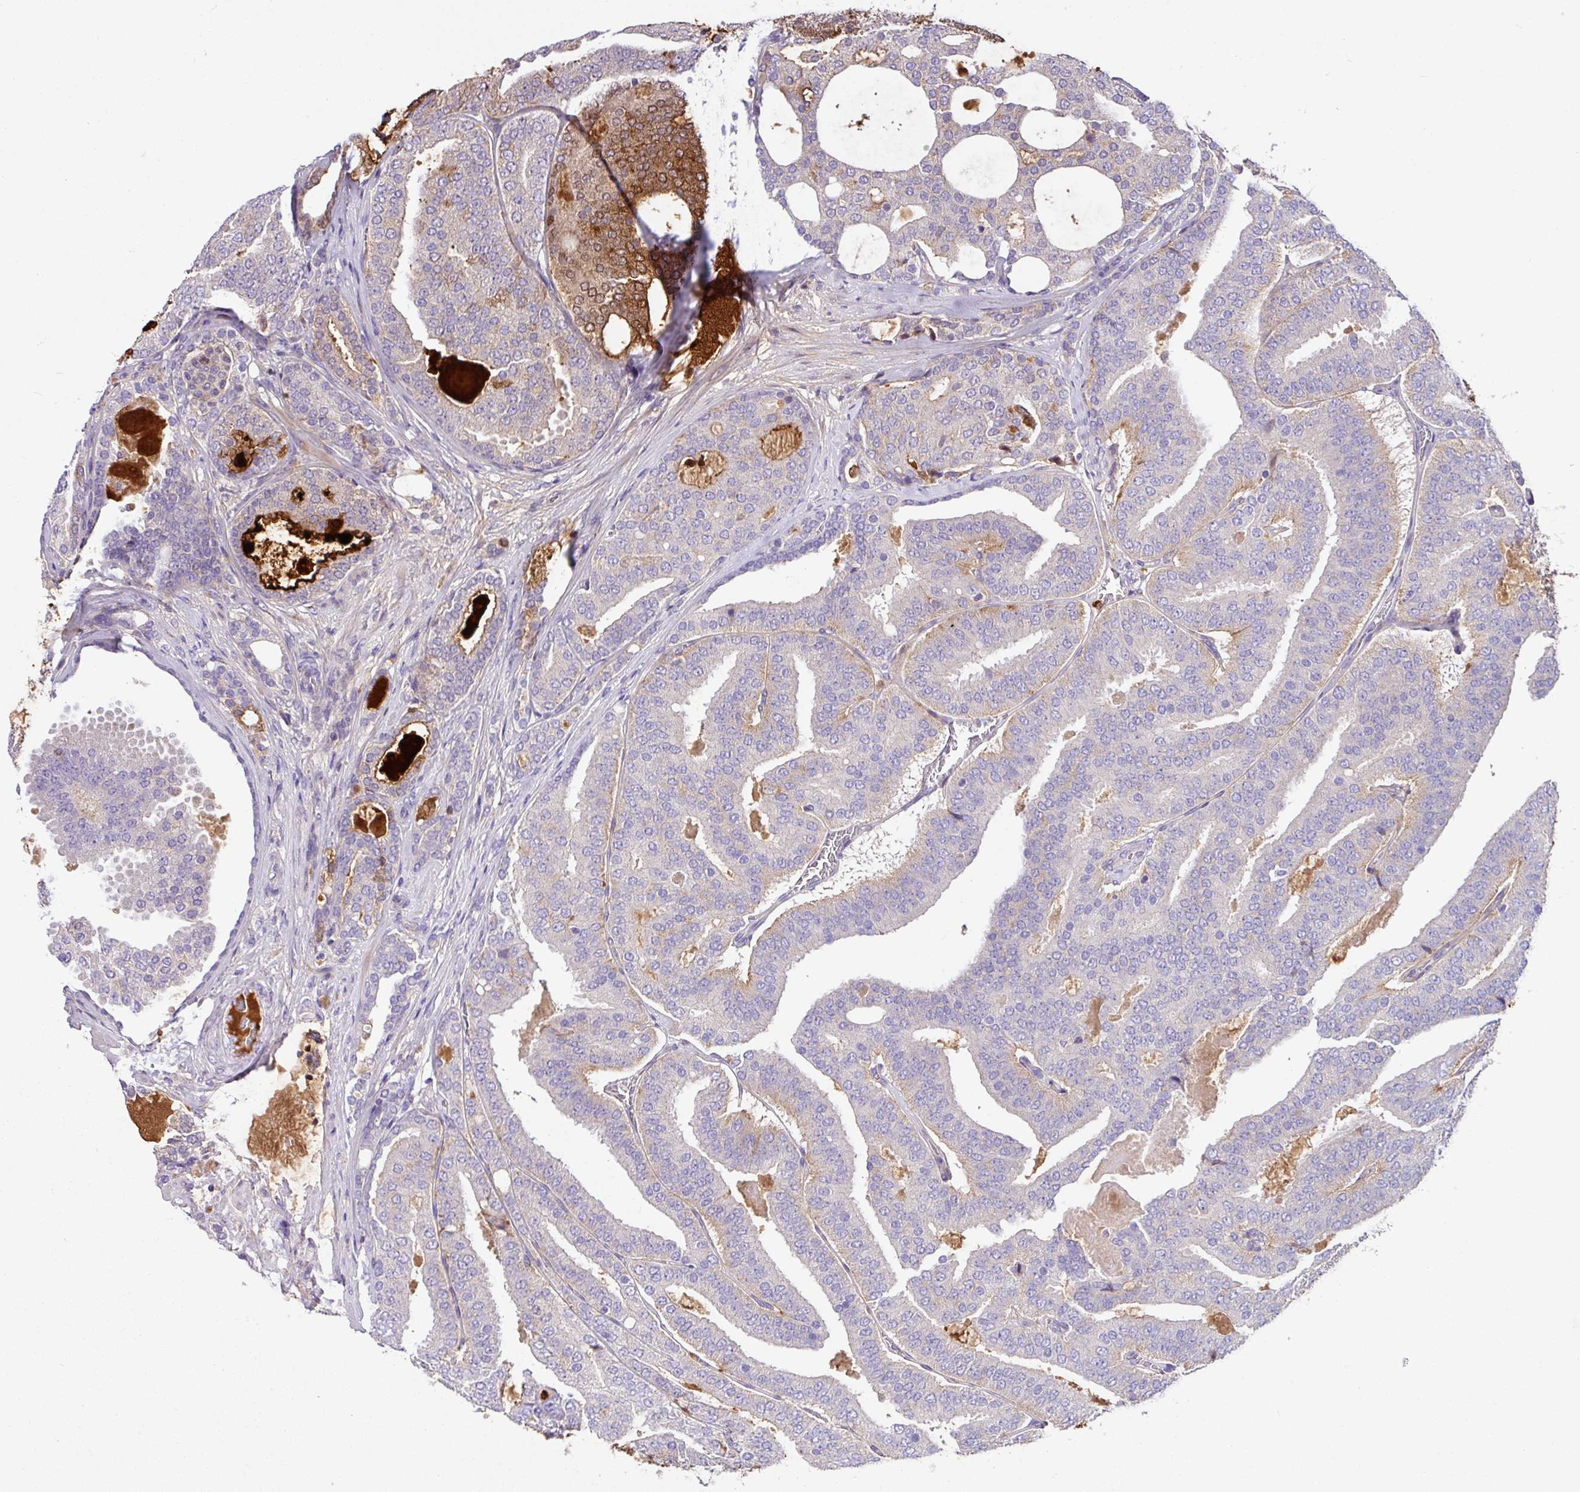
{"staining": {"intensity": "moderate", "quantity": "<25%", "location": "cytoplasmic/membranous"}, "tissue": "prostate cancer", "cell_type": "Tumor cells", "image_type": "cancer", "snomed": [{"axis": "morphology", "description": "Adenocarcinoma, High grade"}, {"axis": "topography", "description": "Prostate"}], "caption": "Tumor cells exhibit low levels of moderate cytoplasmic/membranous staining in approximately <25% of cells in prostate cancer (high-grade adenocarcinoma). The protein of interest is stained brown, and the nuclei are stained in blue (DAB IHC with brightfield microscopy, high magnification).", "gene": "CRISP3", "patient": {"sex": "male", "age": 65}}